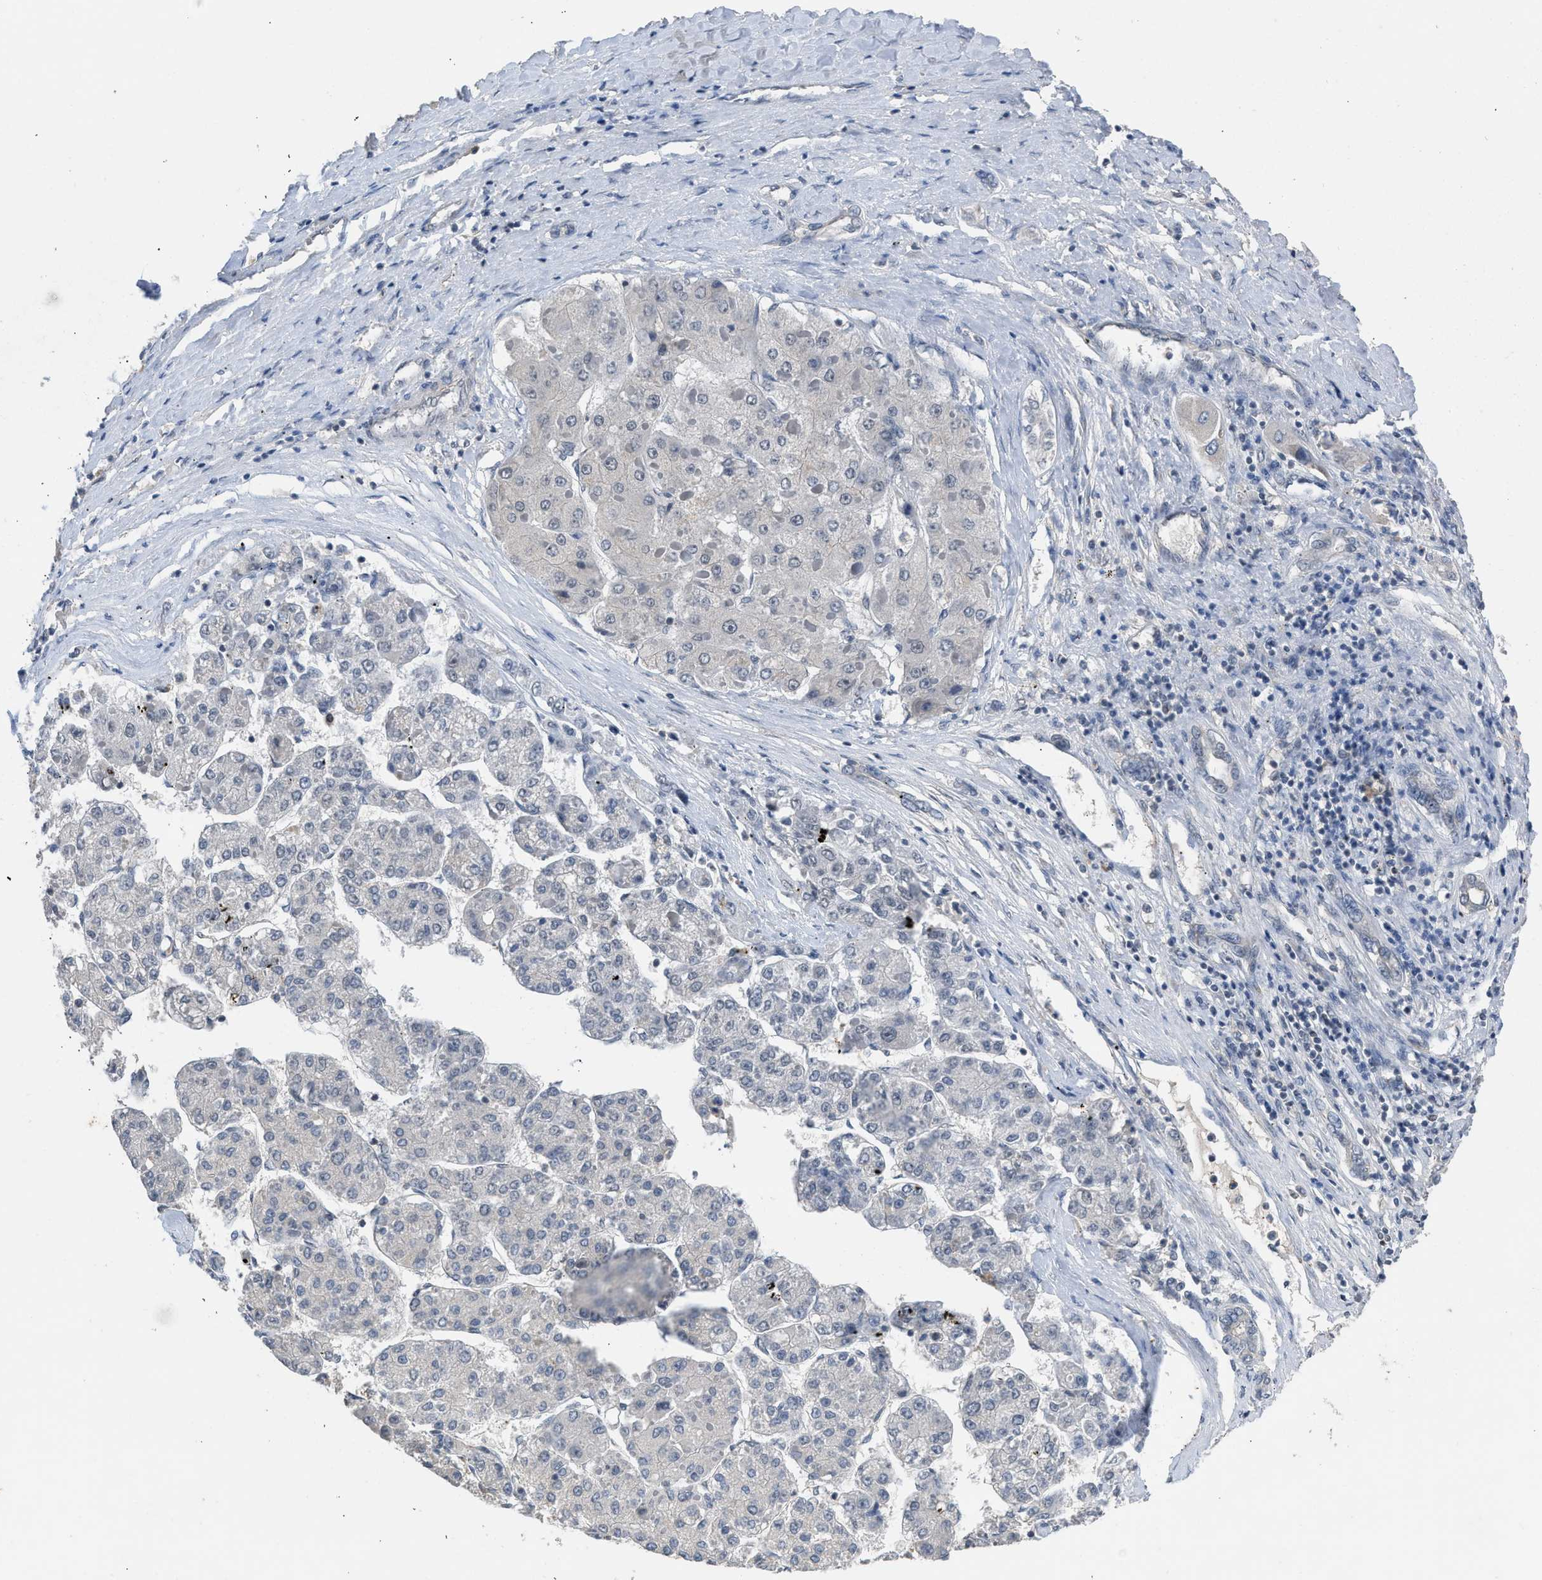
{"staining": {"intensity": "negative", "quantity": "none", "location": "none"}, "tissue": "liver cancer", "cell_type": "Tumor cells", "image_type": "cancer", "snomed": [{"axis": "morphology", "description": "Carcinoma, Hepatocellular, NOS"}, {"axis": "topography", "description": "Liver"}], "caption": "Photomicrograph shows no protein expression in tumor cells of liver hepatocellular carcinoma tissue.", "gene": "TERF2IP", "patient": {"sex": "female", "age": 73}}